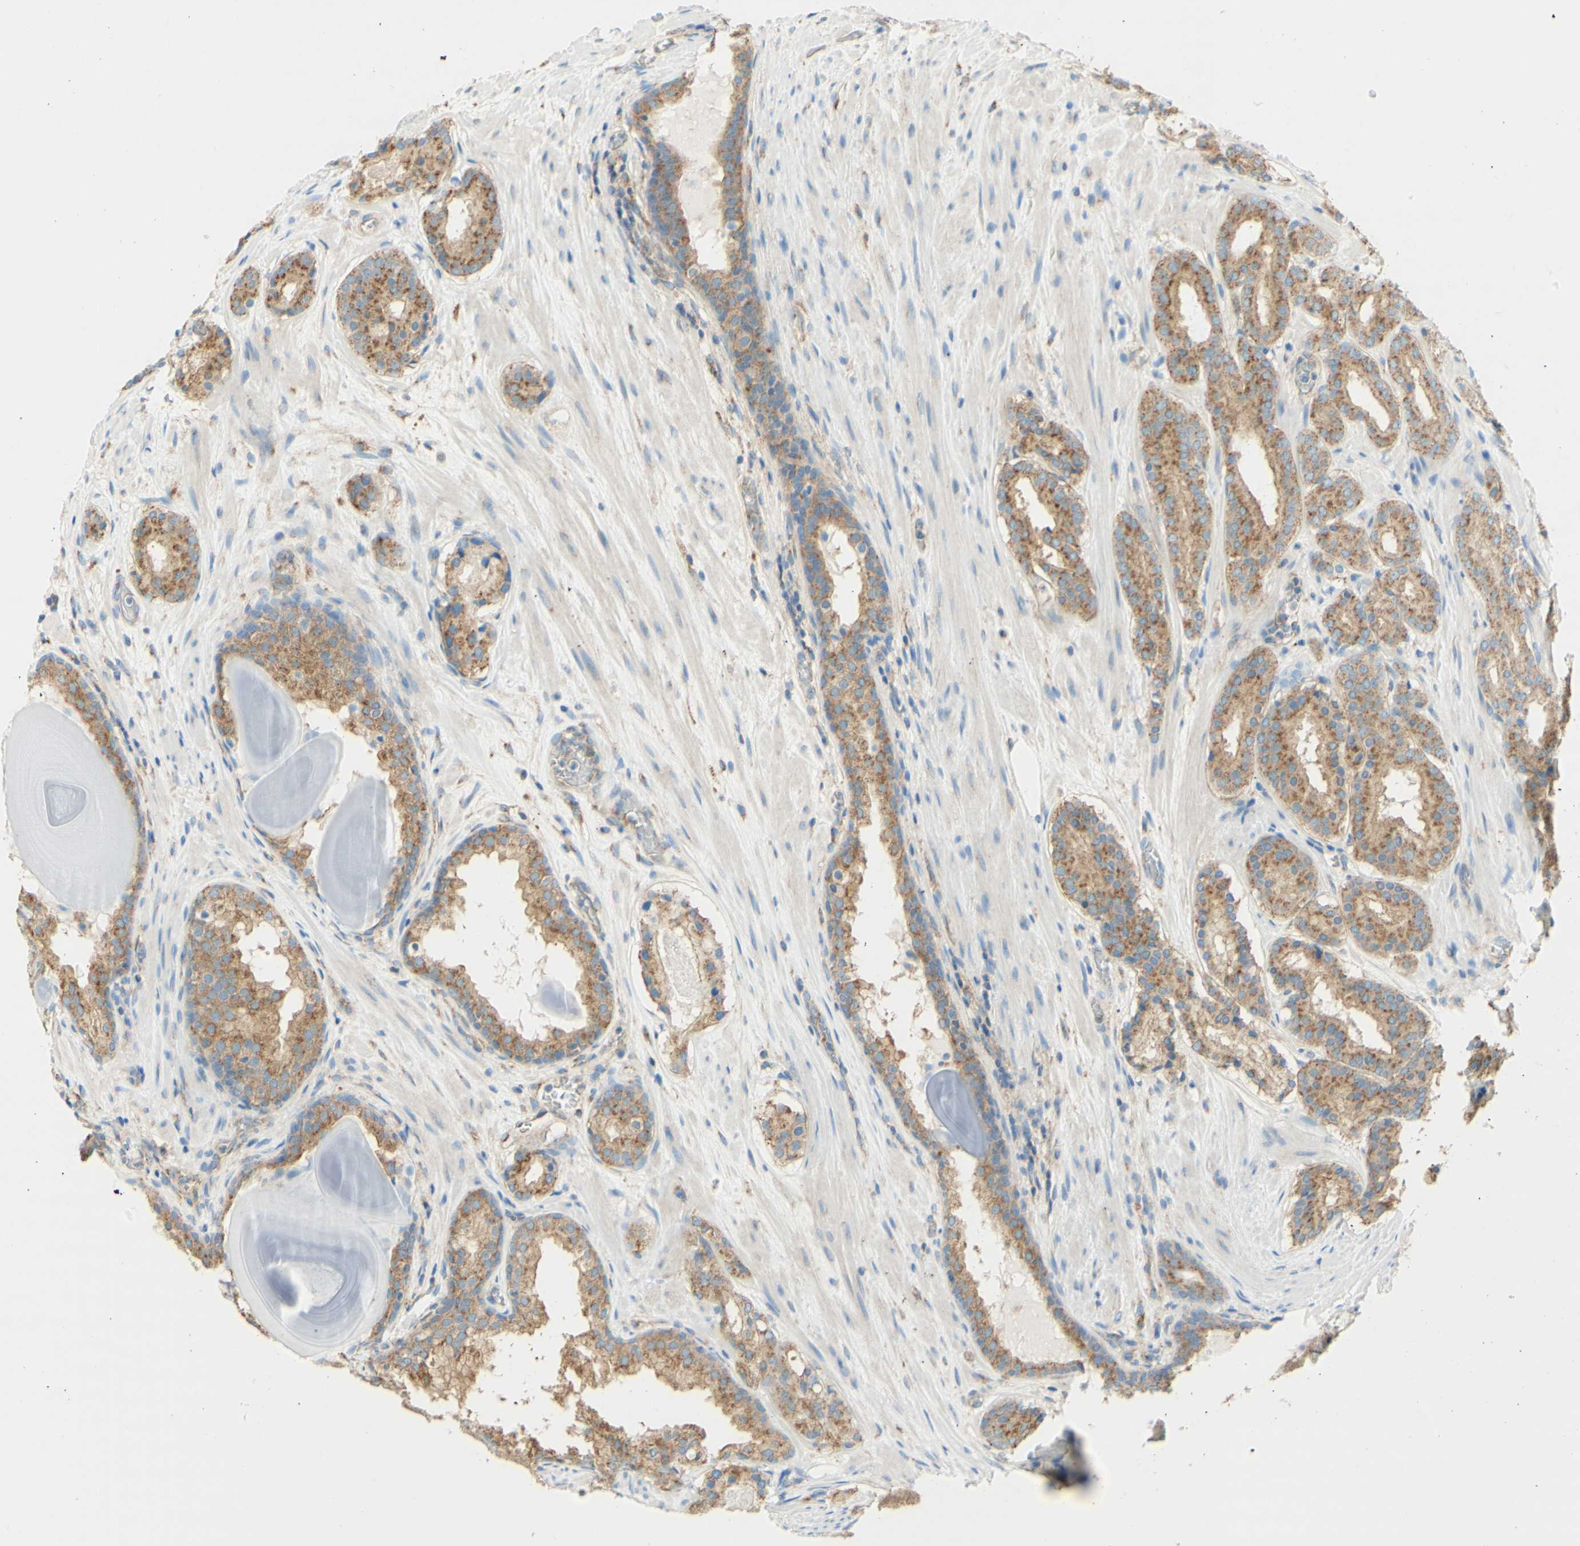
{"staining": {"intensity": "moderate", "quantity": ">75%", "location": "cytoplasmic/membranous"}, "tissue": "prostate cancer", "cell_type": "Tumor cells", "image_type": "cancer", "snomed": [{"axis": "morphology", "description": "Adenocarcinoma, Low grade"}, {"axis": "topography", "description": "Prostate"}], "caption": "Prostate cancer stained with immunohistochemistry demonstrates moderate cytoplasmic/membranous positivity in approximately >75% of tumor cells.", "gene": "CLTC", "patient": {"sex": "male", "age": 69}}